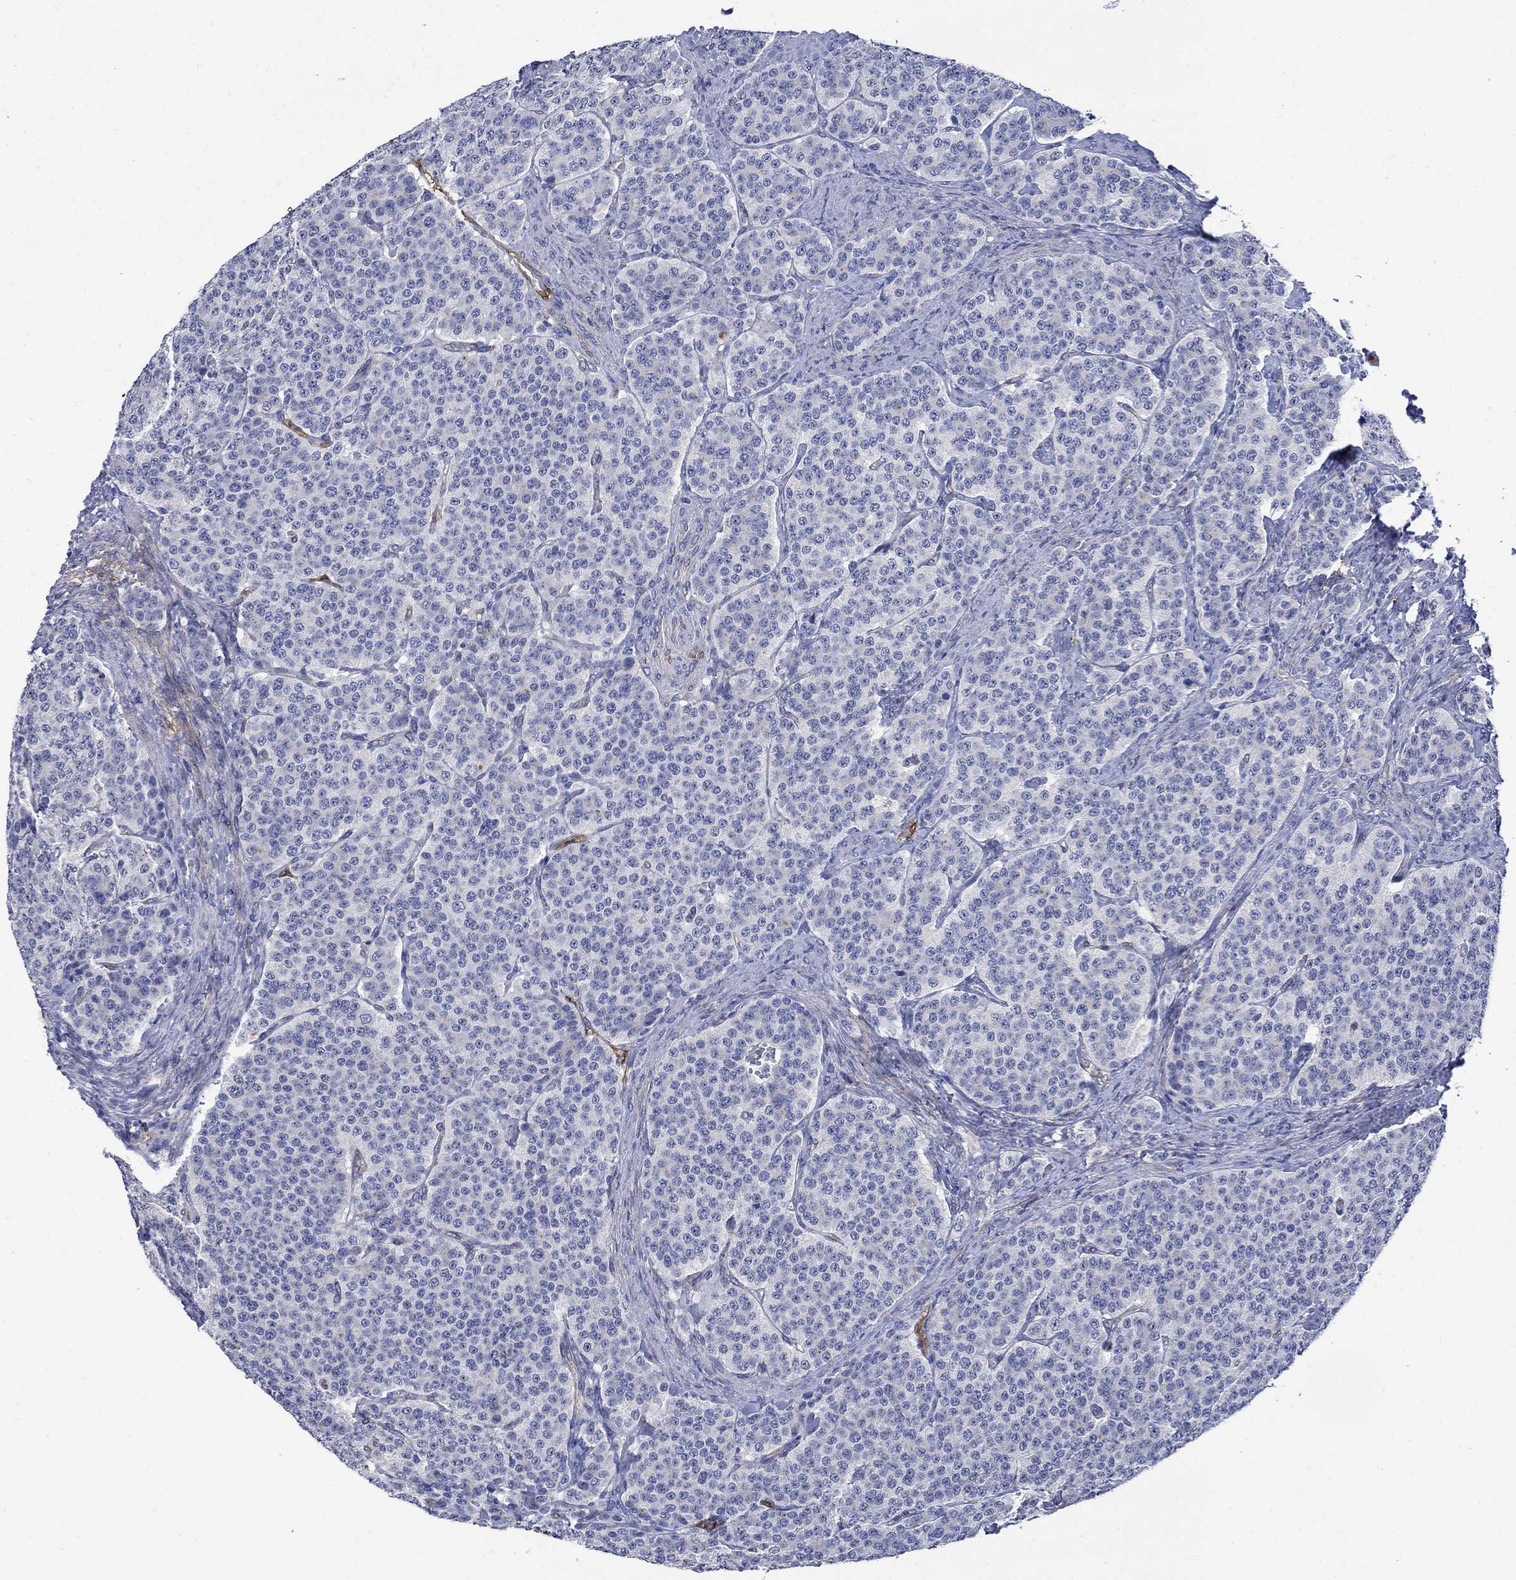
{"staining": {"intensity": "negative", "quantity": "none", "location": "none"}, "tissue": "carcinoid", "cell_type": "Tumor cells", "image_type": "cancer", "snomed": [{"axis": "morphology", "description": "Carcinoid, malignant, NOS"}, {"axis": "topography", "description": "Small intestine"}], "caption": "The image demonstrates no staining of tumor cells in carcinoid.", "gene": "TGM2", "patient": {"sex": "female", "age": 58}}